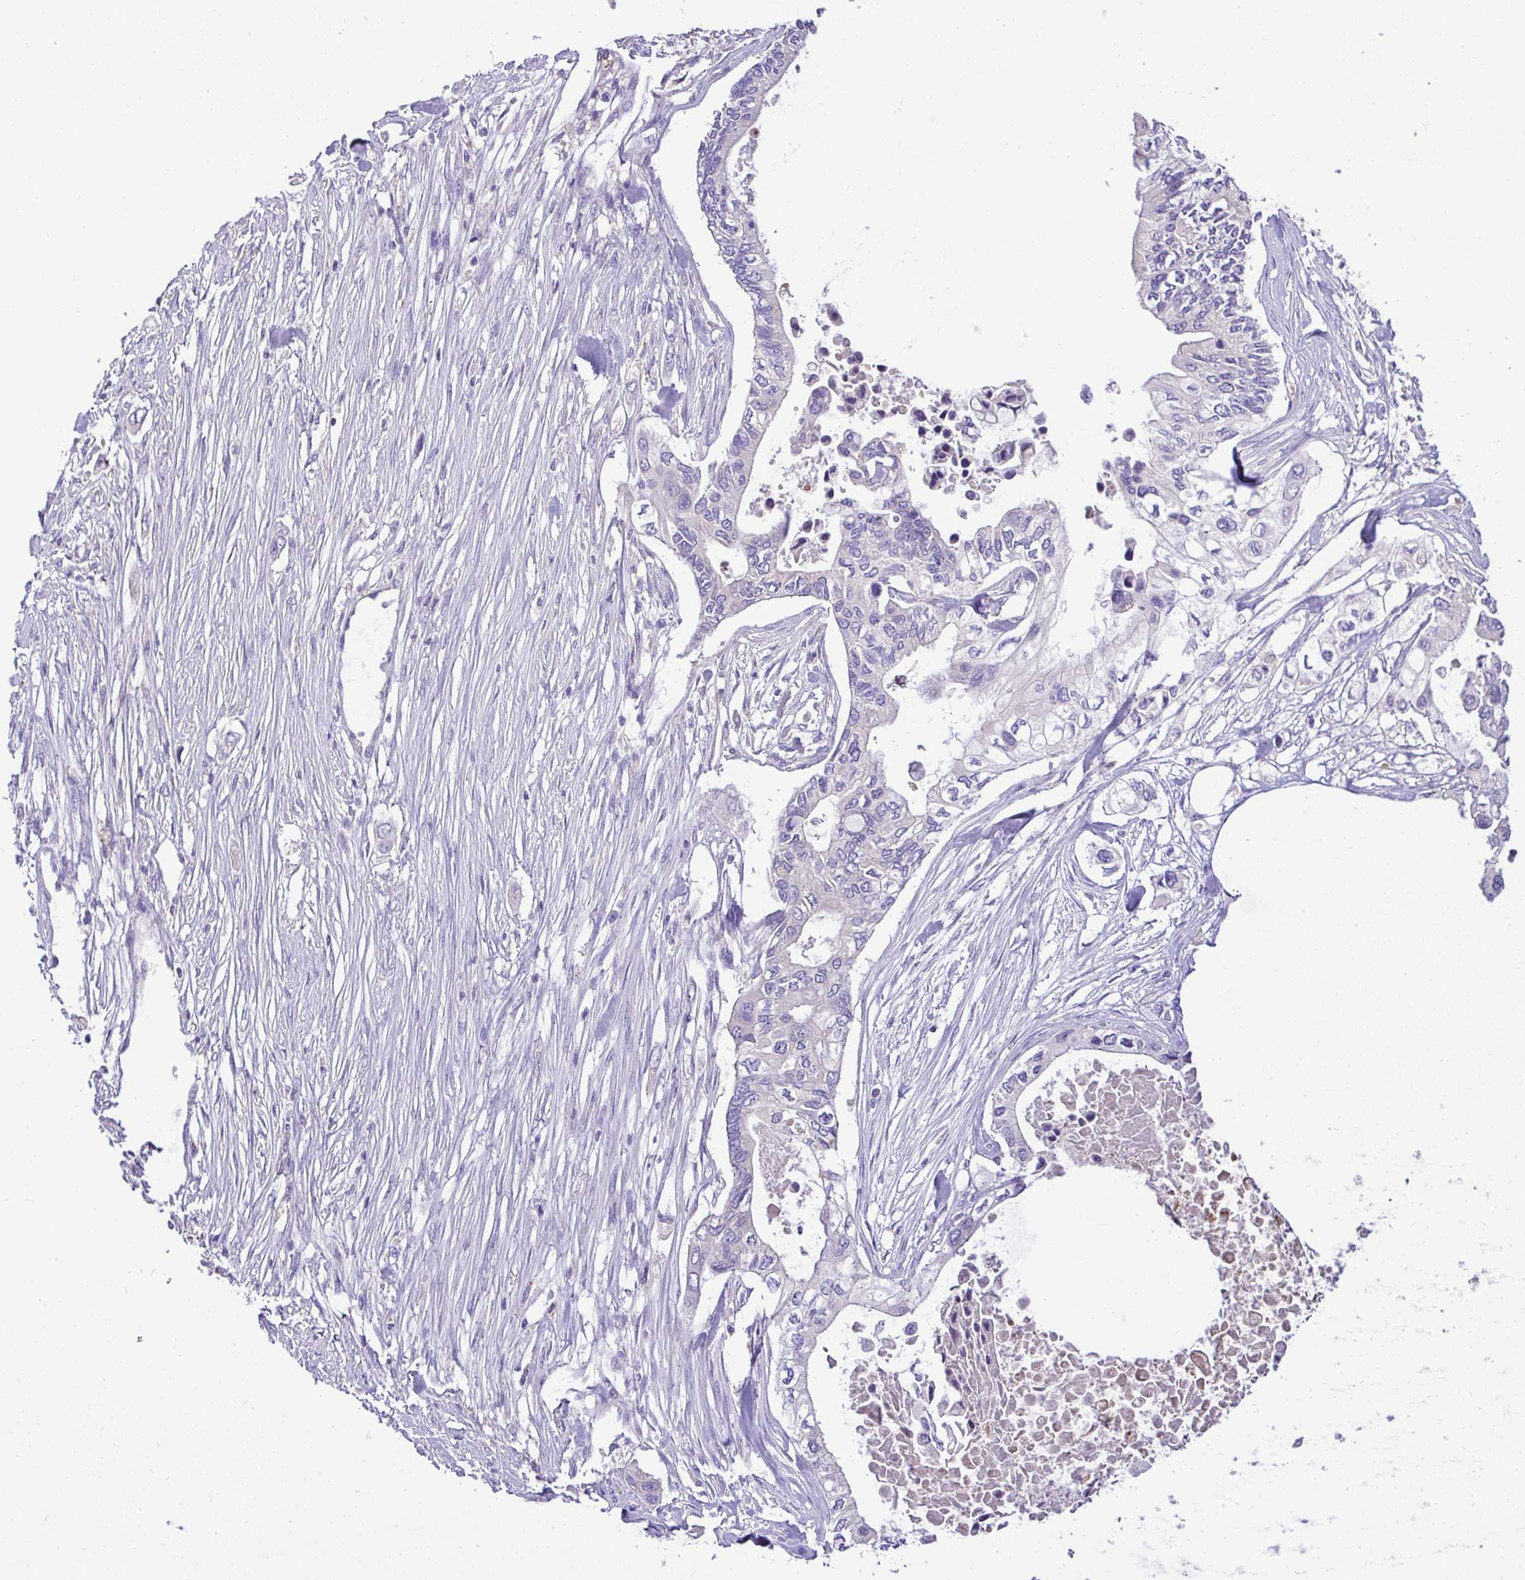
{"staining": {"intensity": "negative", "quantity": "none", "location": "none"}, "tissue": "pancreatic cancer", "cell_type": "Tumor cells", "image_type": "cancer", "snomed": [{"axis": "morphology", "description": "Adenocarcinoma, NOS"}, {"axis": "topography", "description": "Pancreas"}], "caption": "Photomicrograph shows no significant protein positivity in tumor cells of pancreatic adenocarcinoma.", "gene": "ST8SIA2", "patient": {"sex": "female", "age": 63}}